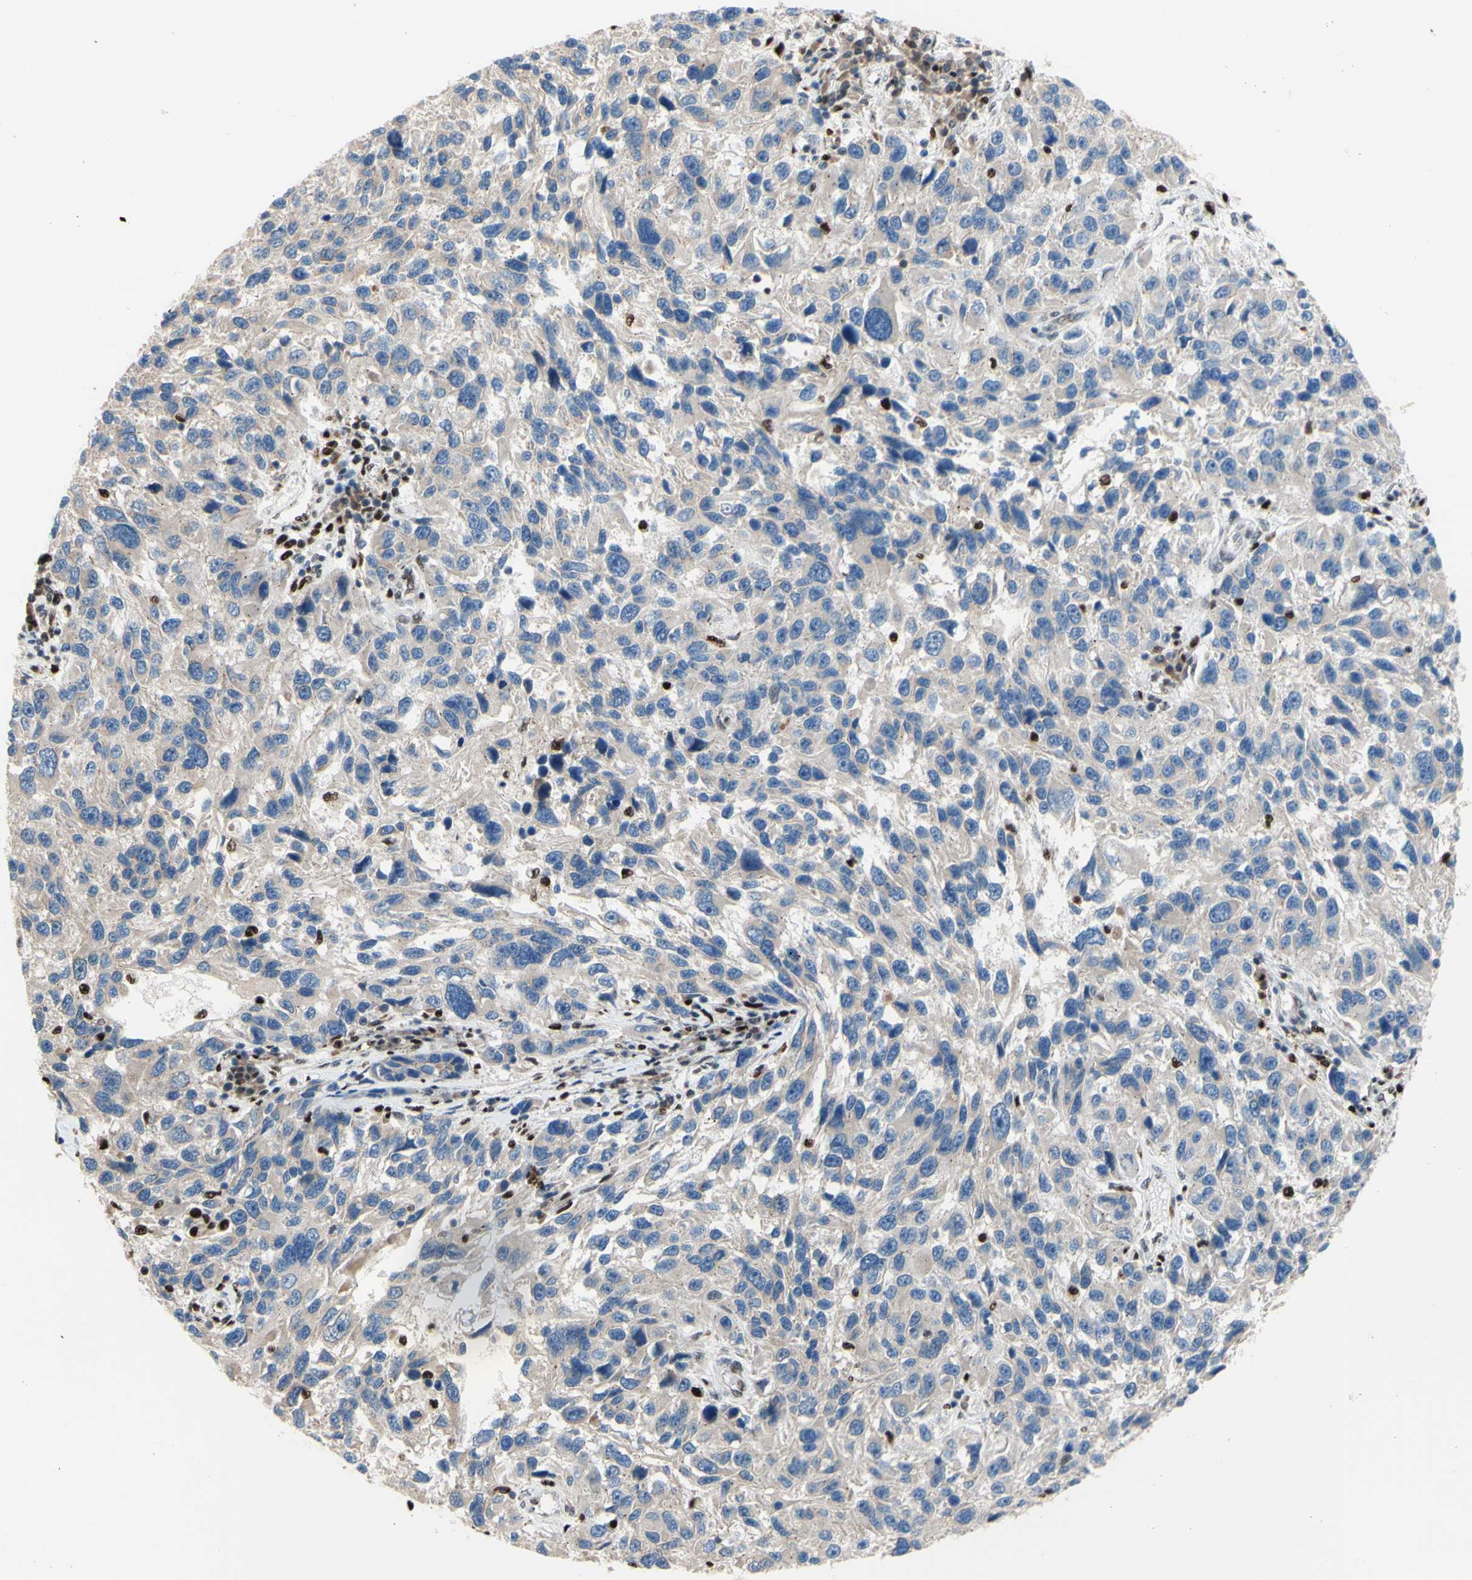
{"staining": {"intensity": "weak", "quantity": ">75%", "location": "cytoplasmic/membranous"}, "tissue": "melanoma", "cell_type": "Tumor cells", "image_type": "cancer", "snomed": [{"axis": "morphology", "description": "Malignant melanoma, NOS"}, {"axis": "topography", "description": "Skin"}], "caption": "Weak cytoplasmic/membranous protein expression is identified in approximately >75% of tumor cells in melanoma. The staining was performed using DAB (3,3'-diaminobenzidine) to visualize the protein expression in brown, while the nuclei were stained in blue with hematoxylin (Magnification: 20x).", "gene": "EED", "patient": {"sex": "male", "age": 53}}